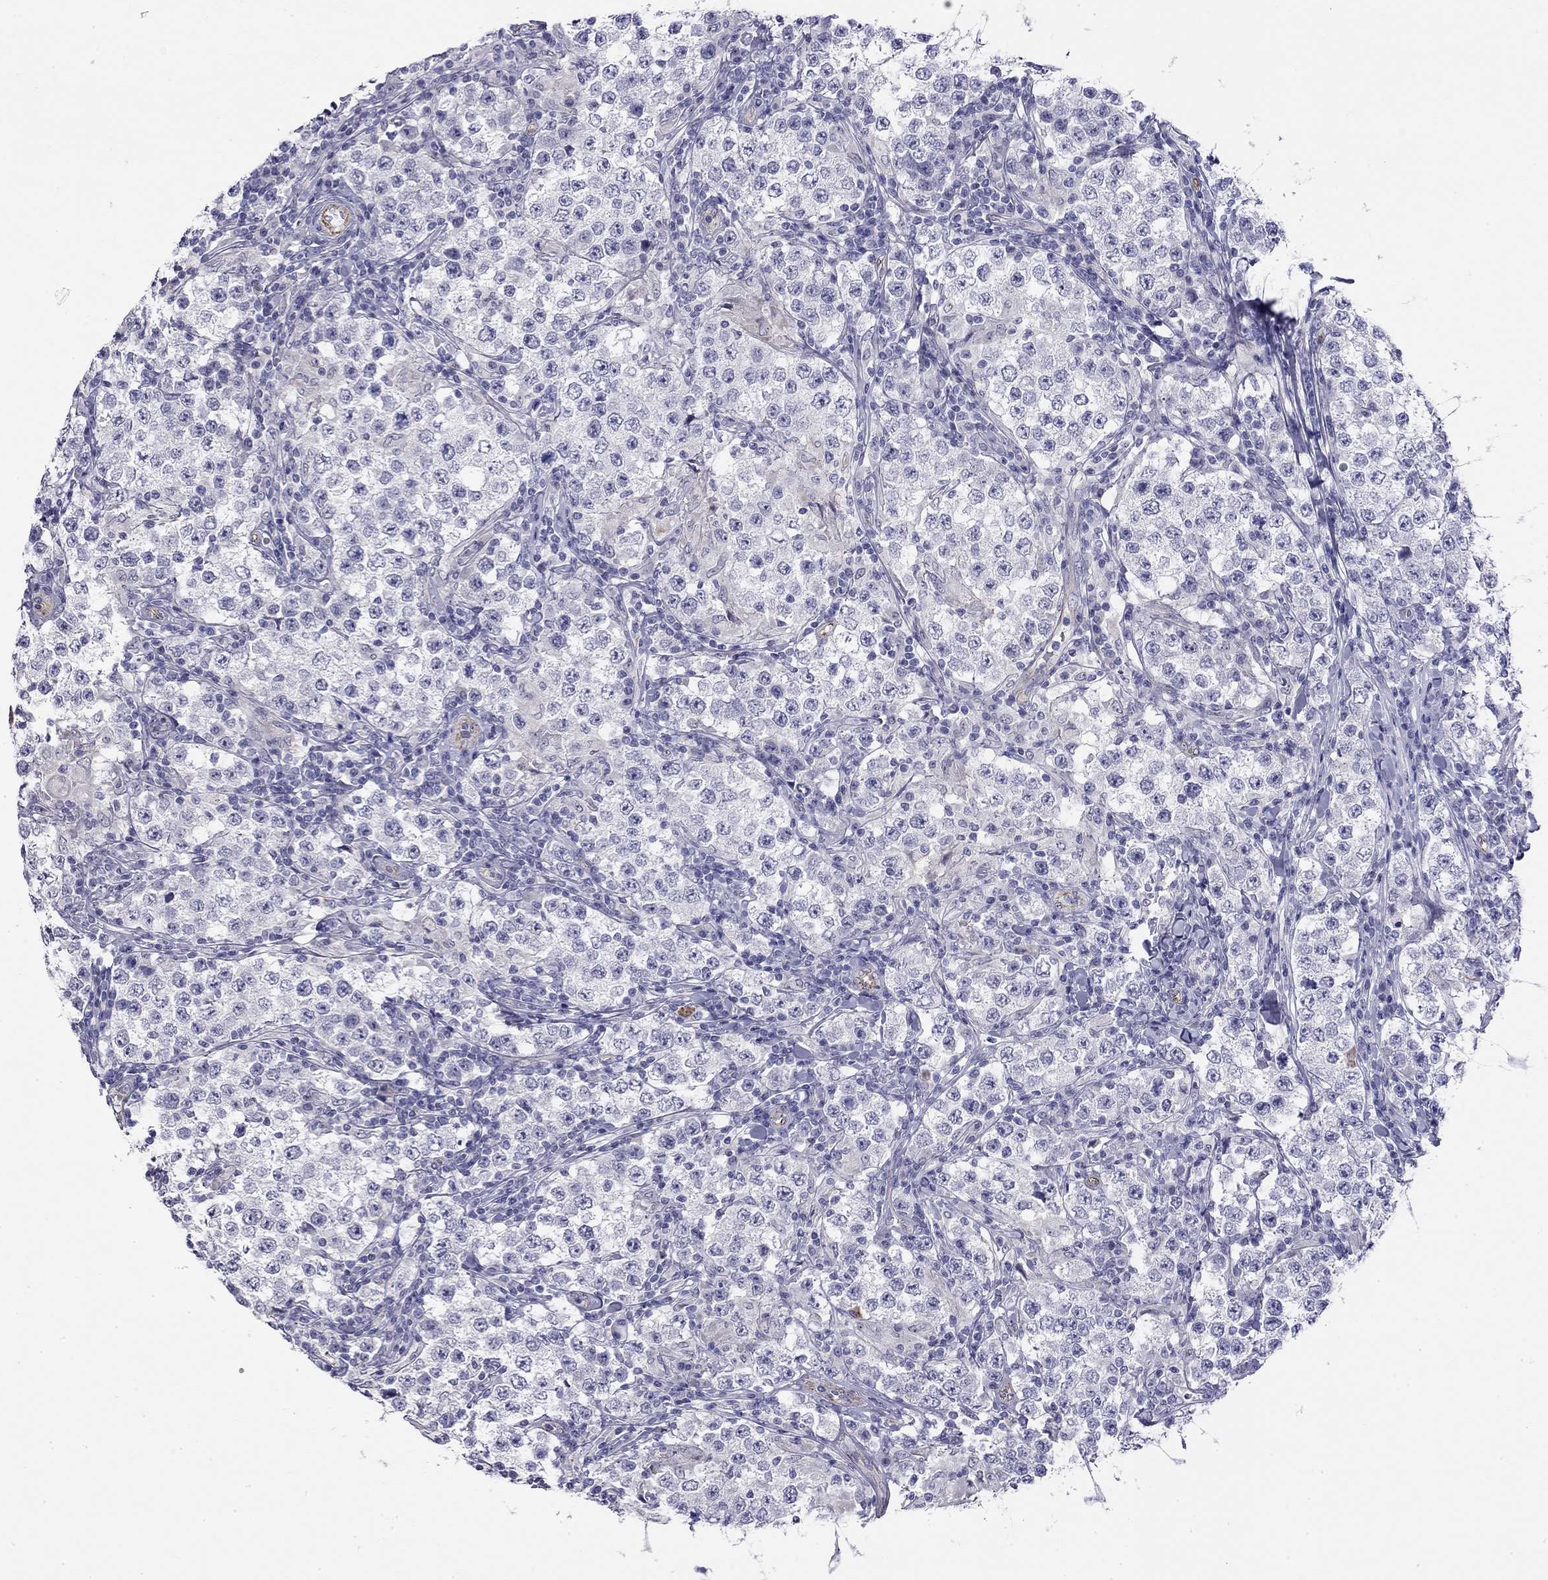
{"staining": {"intensity": "negative", "quantity": "none", "location": "none"}, "tissue": "testis cancer", "cell_type": "Tumor cells", "image_type": "cancer", "snomed": [{"axis": "morphology", "description": "Seminoma, NOS"}, {"axis": "morphology", "description": "Carcinoma, Embryonal, NOS"}, {"axis": "topography", "description": "Testis"}], "caption": "Tumor cells are negative for brown protein staining in testis cancer (seminoma).", "gene": "RTL1", "patient": {"sex": "male", "age": 41}}